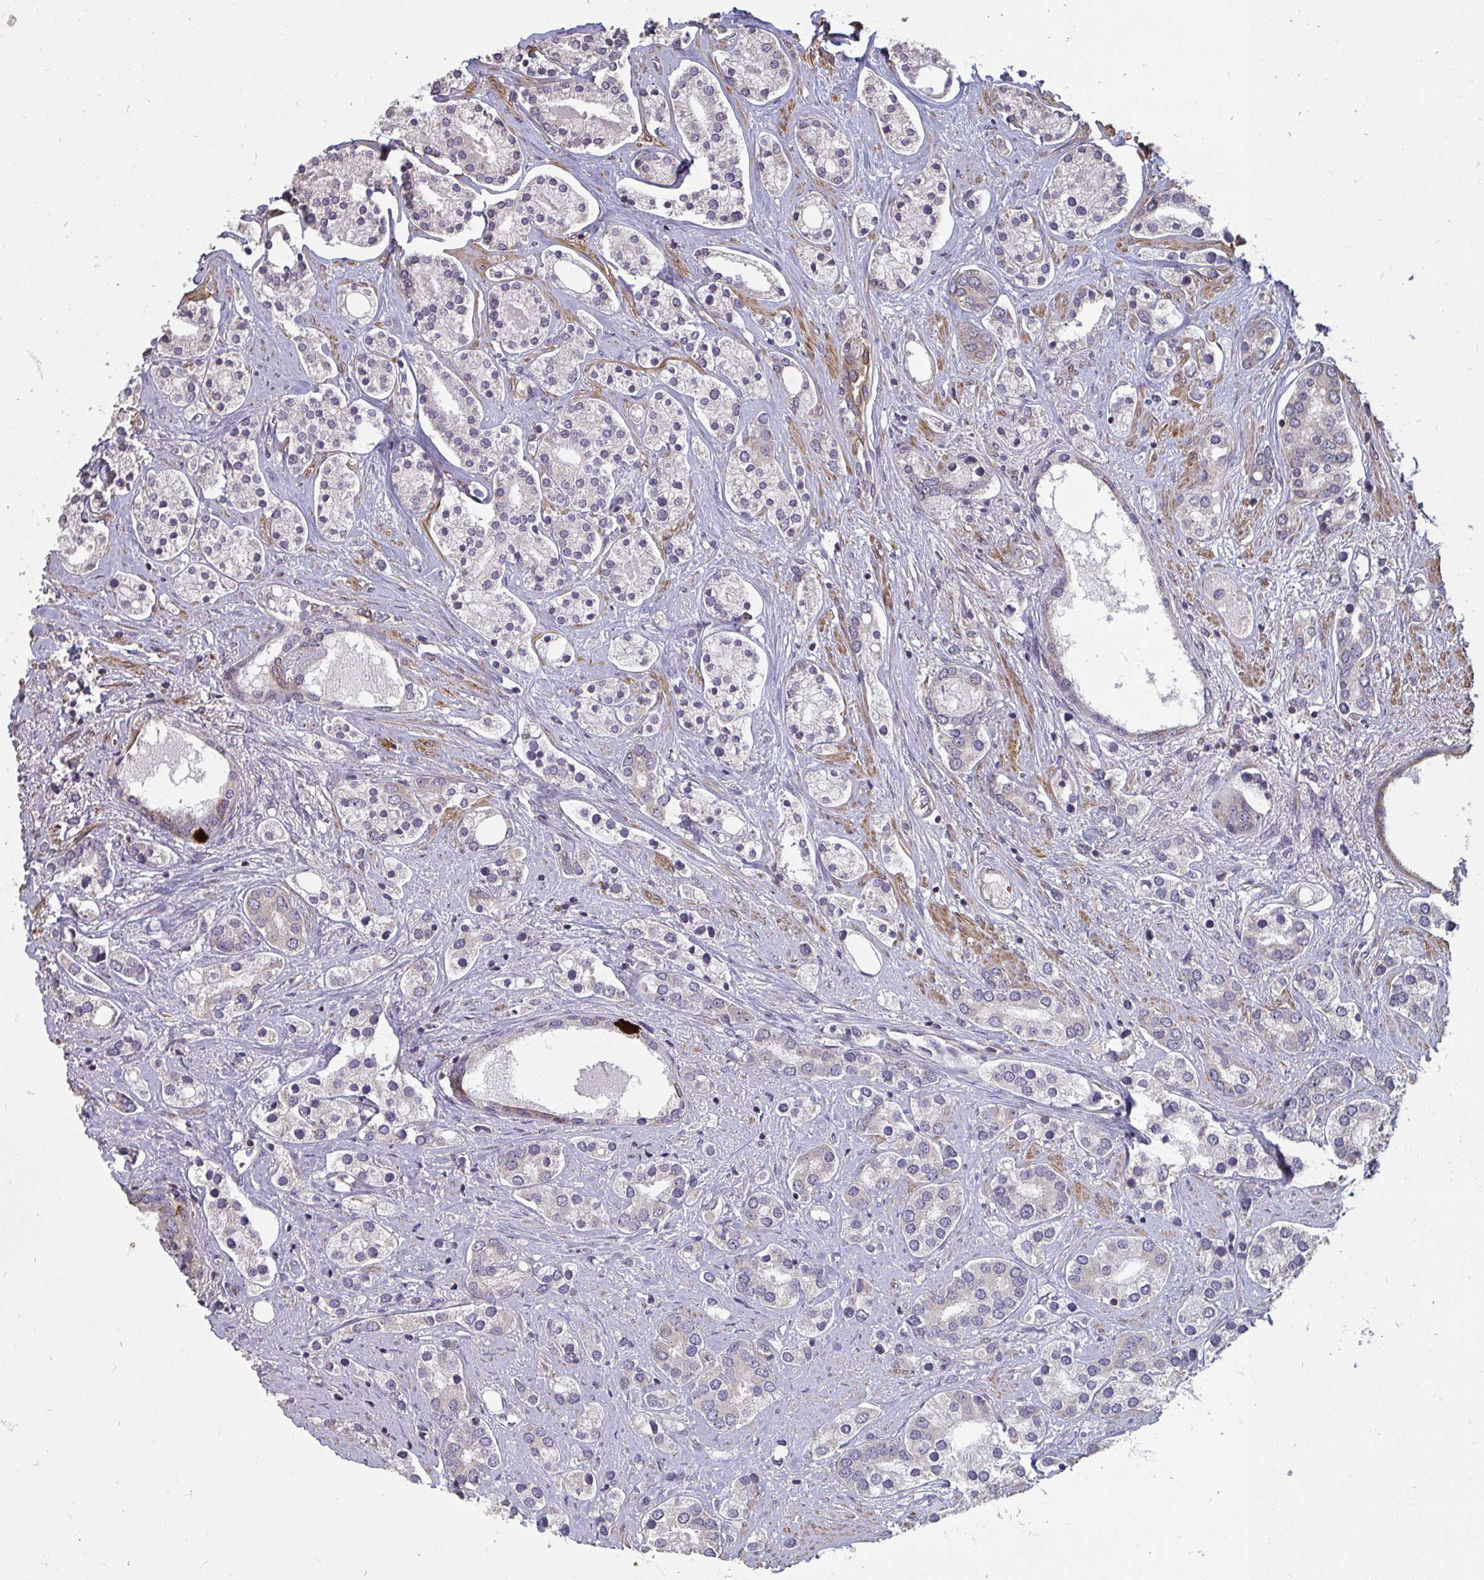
{"staining": {"intensity": "negative", "quantity": "none", "location": "none"}, "tissue": "prostate cancer", "cell_type": "Tumor cells", "image_type": "cancer", "snomed": [{"axis": "morphology", "description": "Adenocarcinoma, High grade"}, {"axis": "topography", "description": "Prostate"}], "caption": "Micrograph shows no significant protein expression in tumor cells of prostate cancer (adenocarcinoma (high-grade)).", "gene": "ZFYVE28", "patient": {"sex": "male", "age": 58}}